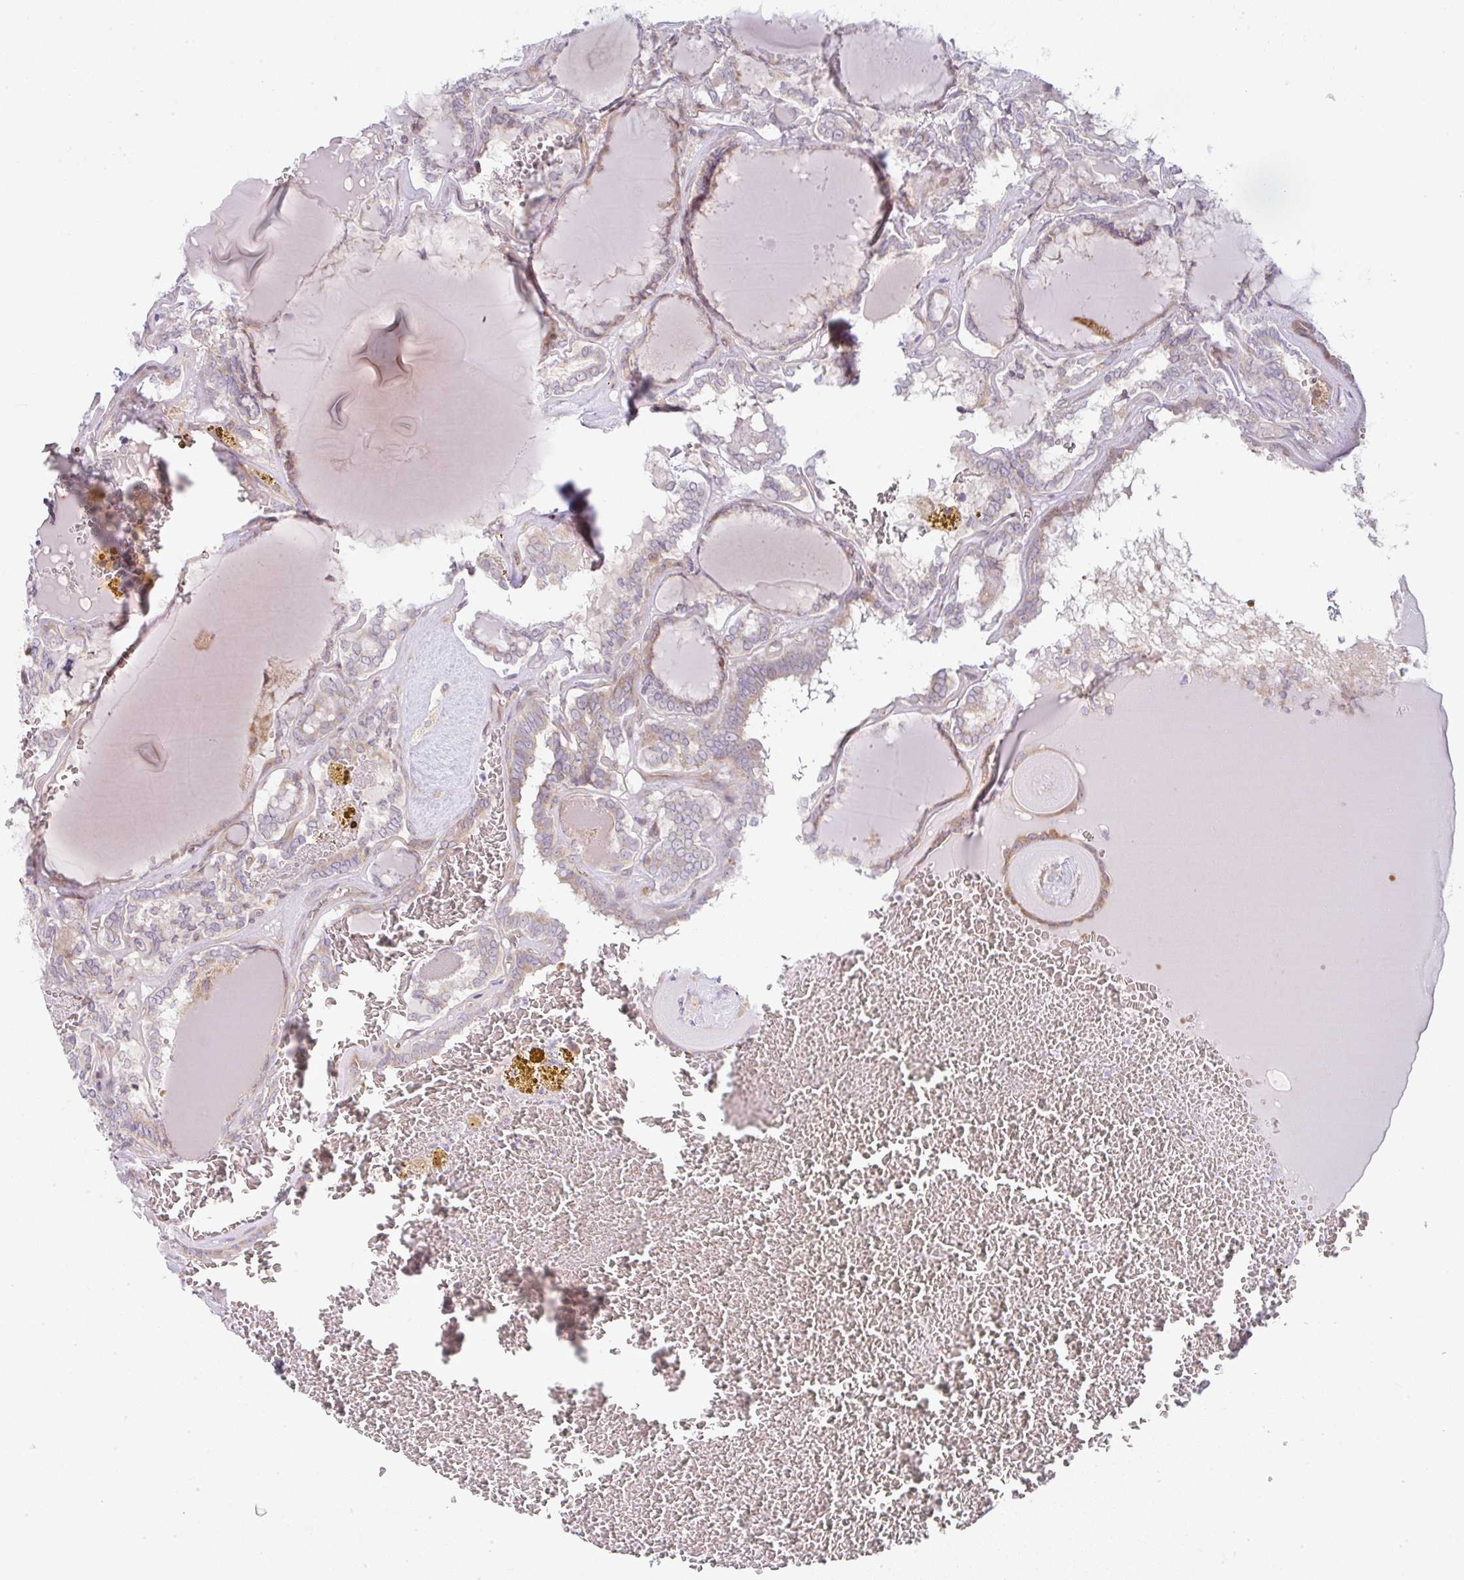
{"staining": {"intensity": "weak", "quantity": "<25%", "location": "cytoplasmic/membranous"}, "tissue": "thyroid cancer", "cell_type": "Tumor cells", "image_type": "cancer", "snomed": [{"axis": "morphology", "description": "Papillary adenocarcinoma, NOS"}, {"axis": "topography", "description": "Thyroid gland"}], "caption": "IHC photomicrograph of neoplastic tissue: human thyroid papillary adenocarcinoma stained with DAB (3,3'-diaminobenzidine) demonstrates no significant protein positivity in tumor cells. (Brightfield microscopy of DAB (3,3'-diaminobenzidine) immunohistochemistry at high magnification).", "gene": "MOB1A", "patient": {"sex": "female", "age": 72}}